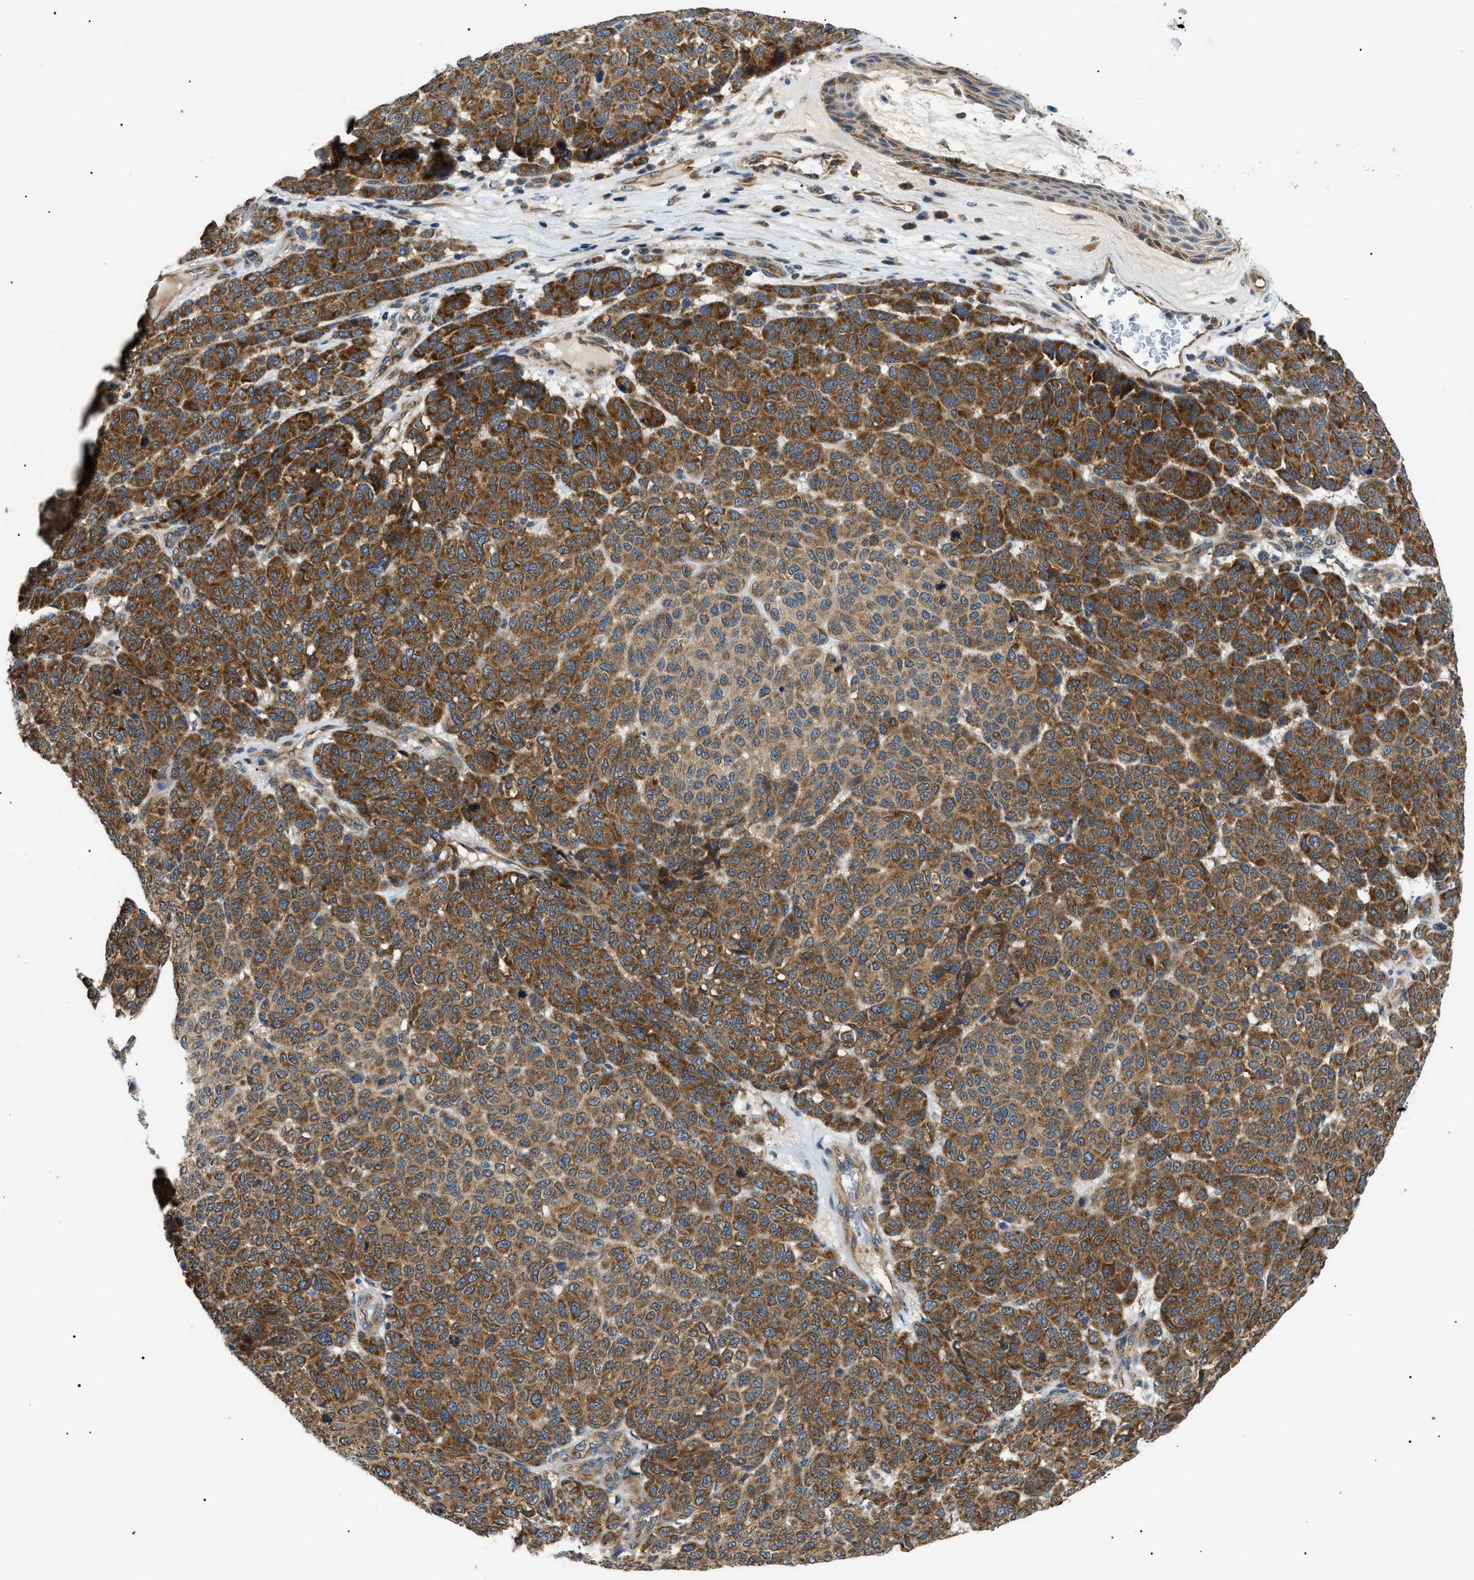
{"staining": {"intensity": "moderate", "quantity": ">75%", "location": "cytoplasmic/membranous"}, "tissue": "melanoma", "cell_type": "Tumor cells", "image_type": "cancer", "snomed": [{"axis": "morphology", "description": "Malignant melanoma, NOS"}, {"axis": "topography", "description": "Skin"}], "caption": "A brown stain labels moderate cytoplasmic/membranous staining of a protein in malignant melanoma tumor cells.", "gene": "SRPK1", "patient": {"sex": "male", "age": 59}}